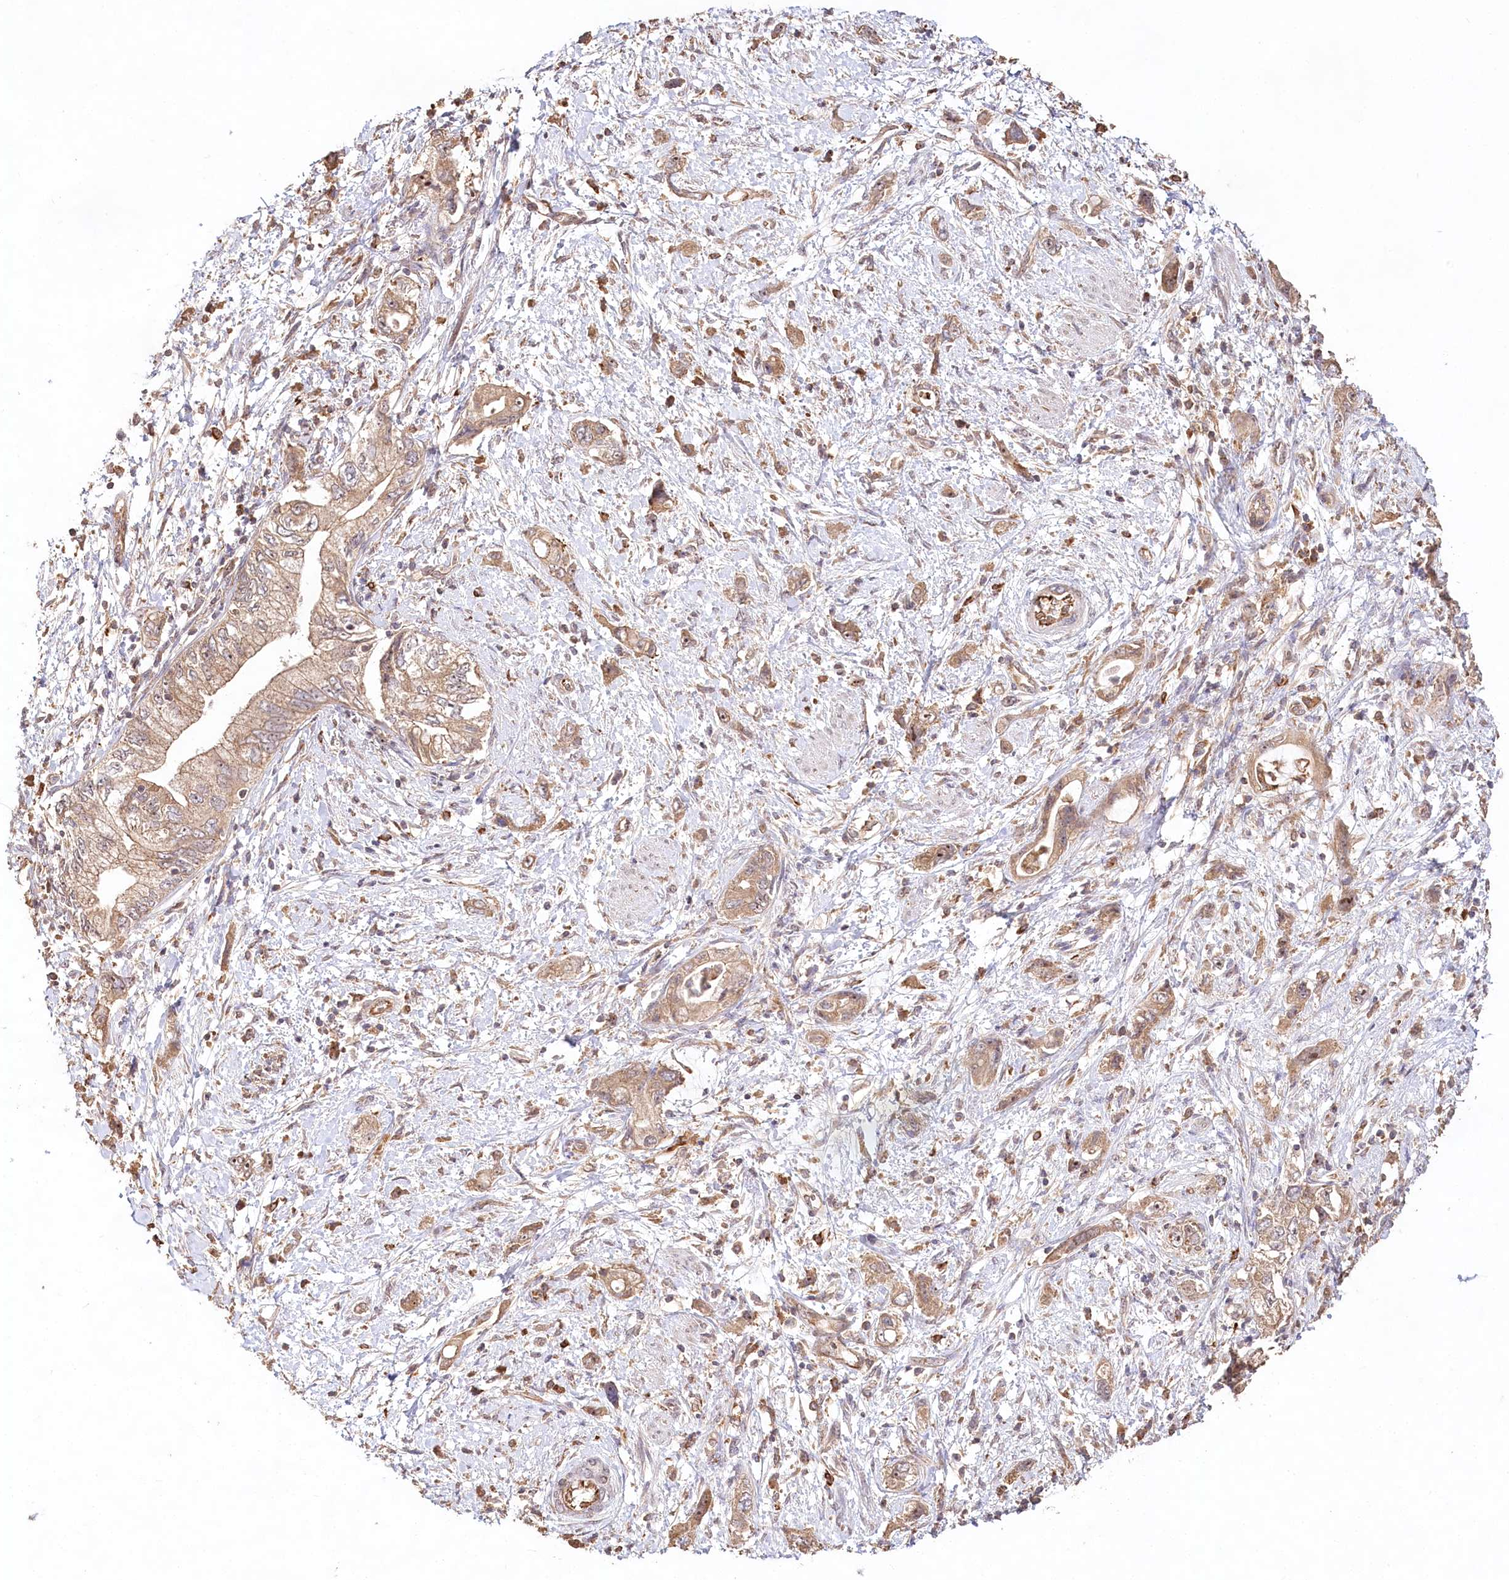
{"staining": {"intensity": "moderate", "quantity": ">75%", "location": "cytoplasmic/membranous,nuclear"}, "tissue": "pancreatic cancer", "cell_type": "Tumor cells", "image_type": "cancer", "snomed": [{"axis": "morphology", "description": "Adenocarcinoma, NOS"}, {"axis": "topography", "description": "Pancreas"}], "caption": "Protein expression by IHC displays moderate cytoplasmic/membranous and nuclear expression in about >75% of tumor cells in pancreatic adenocarcinoma. The protein of interest is stained brown, and the nuclei are stained in blue (DAB (3,3'-diaminobenzidine) IHC with brightfield microscopy, high magnification).", "gene": "DMXL1", "patient": {"sex": "female", "age": 73}}